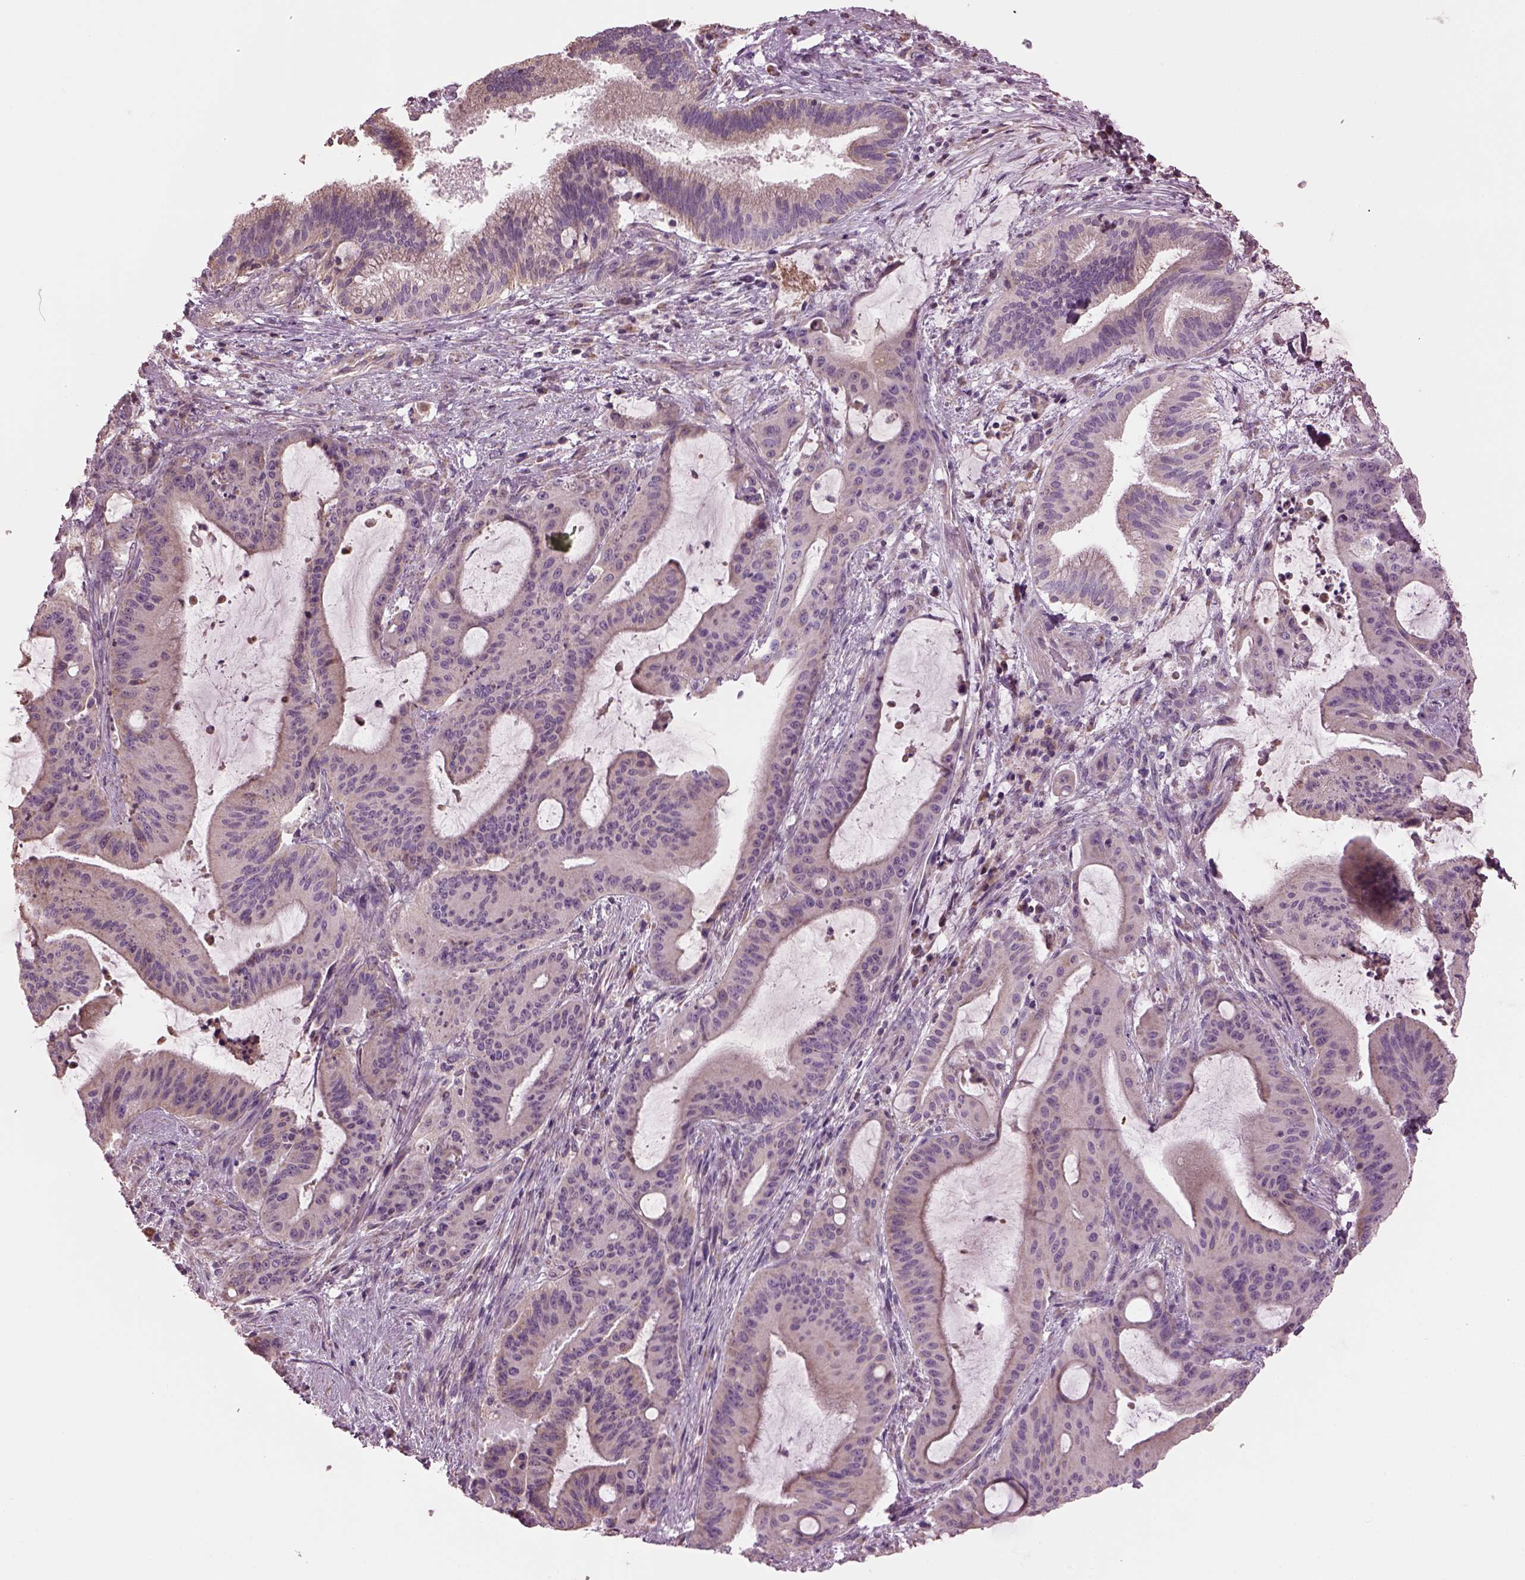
{"staining": {"intensity": "negative", "quantity": "none", "location": "none"}, "tissue": "liver cancer", "cell_type": "Tumor cells", "image_type": "cancer", "snomed": [{"axis": "morphology", "description": "Cholangiocarcinoma"}, {"axis": "topography", "description": "Liver"}], "caption": "Liver cancer (cholangiocarcinoma) stained for a protein using IHC demonstrates no expression tumor cells.", "gene": "SPATA7", "patient": {"sex": "female", "age": 73}}